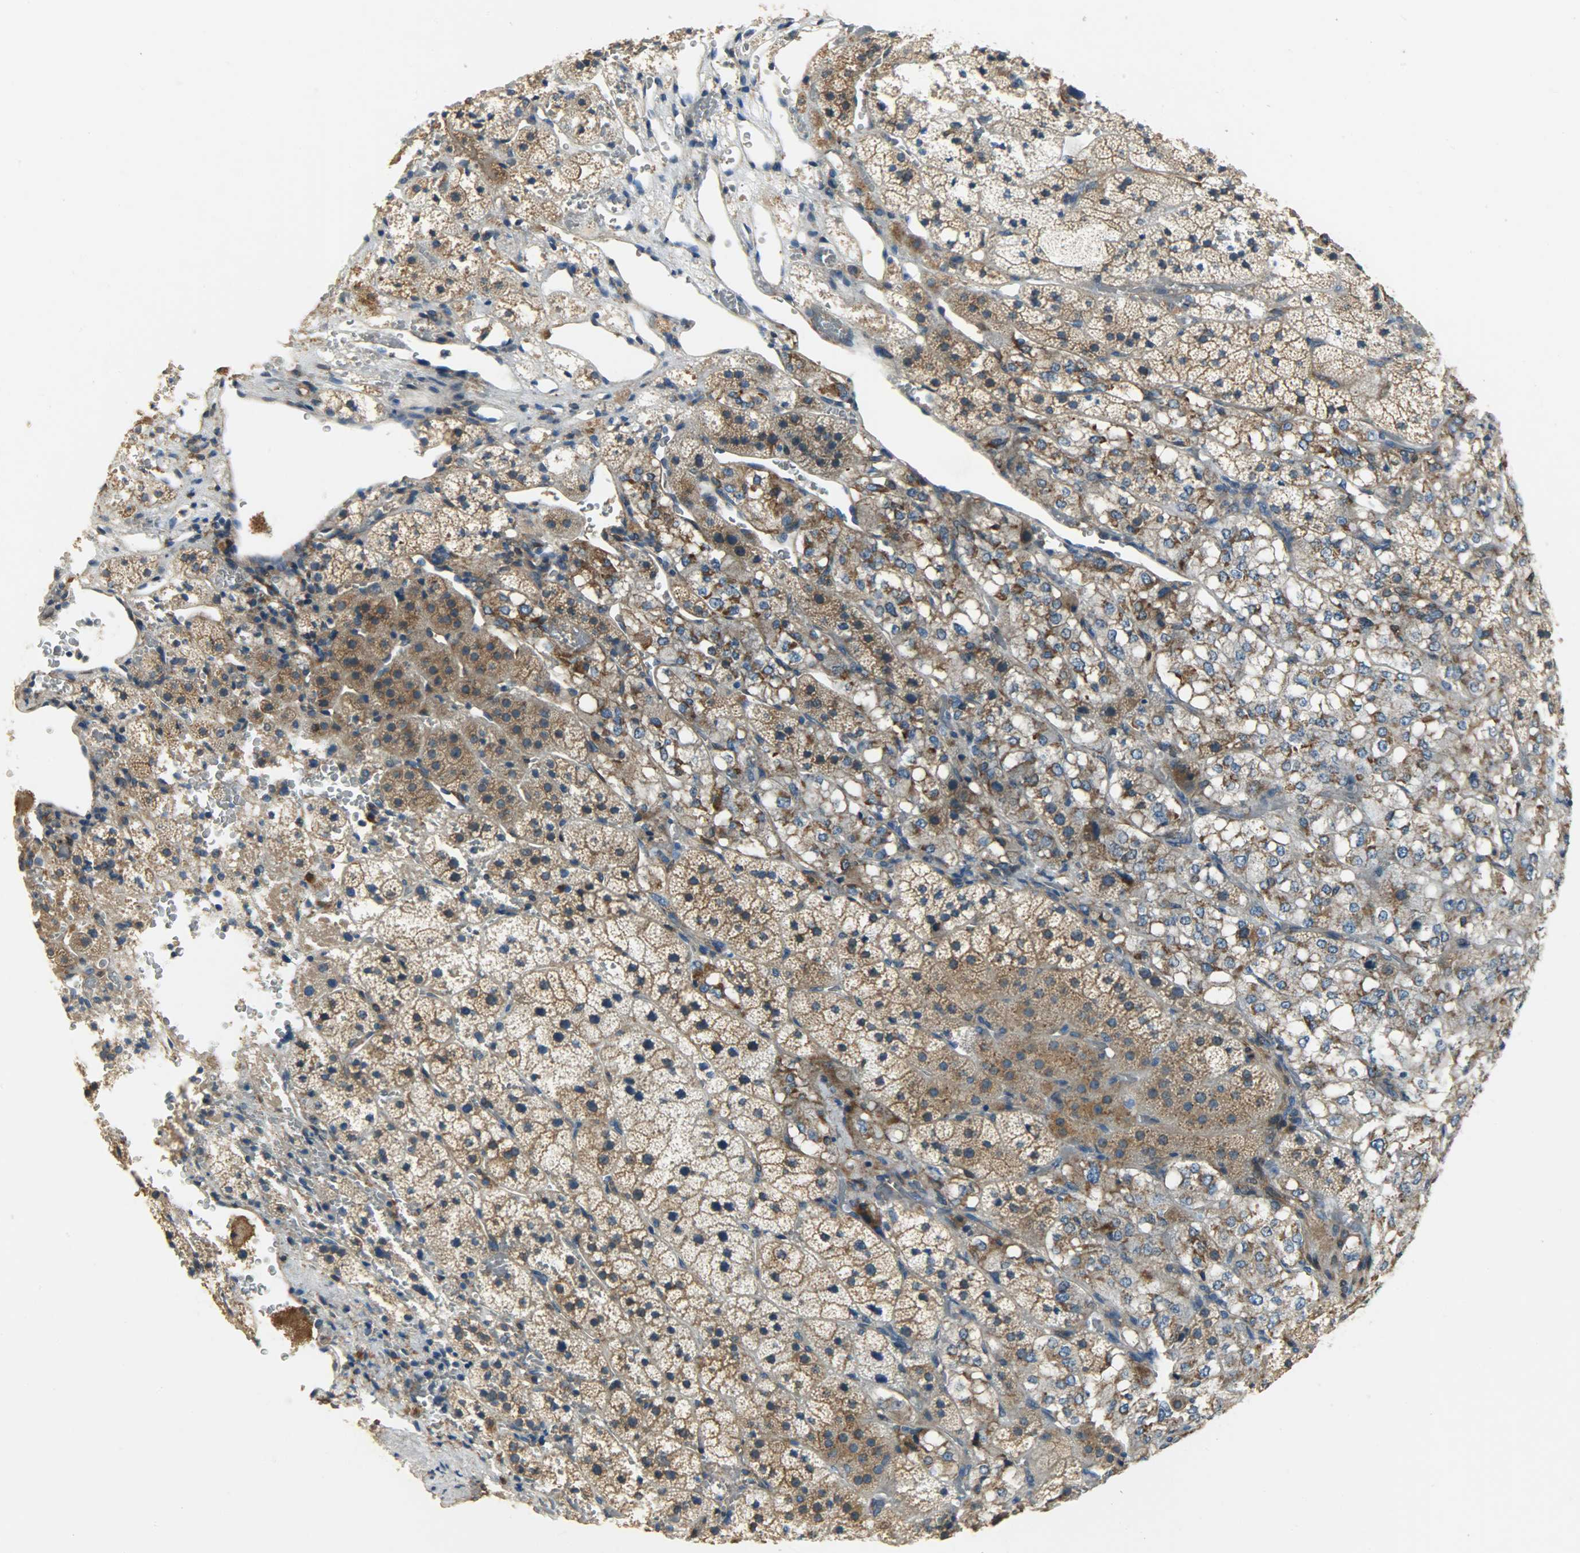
{"staining": {"intensity": "strong", "quantity": ">75%", "location": "cytoplasmic/membranous"}, "tissue": "adrenal gland", "cell_type": "Glandular cells", "image_type": "normal", "snomed": [{"axis": "morphology", "description": "Normal tissue, NOS"}, {"axis": "topography", "description": "Adrenal gland"}], "caption": "Immunohistochemical staining of unremarkable adrenal gland reveals strong cytoplasmic/membranous protein staining in about >75% of glandular cells. (DAB (3,3'-diaminobenzidine) IHC, brown staining for protein, blue staining for nuclei).", "gene": "C1orf198", "patient": {"sex": "female", "age": 44}}